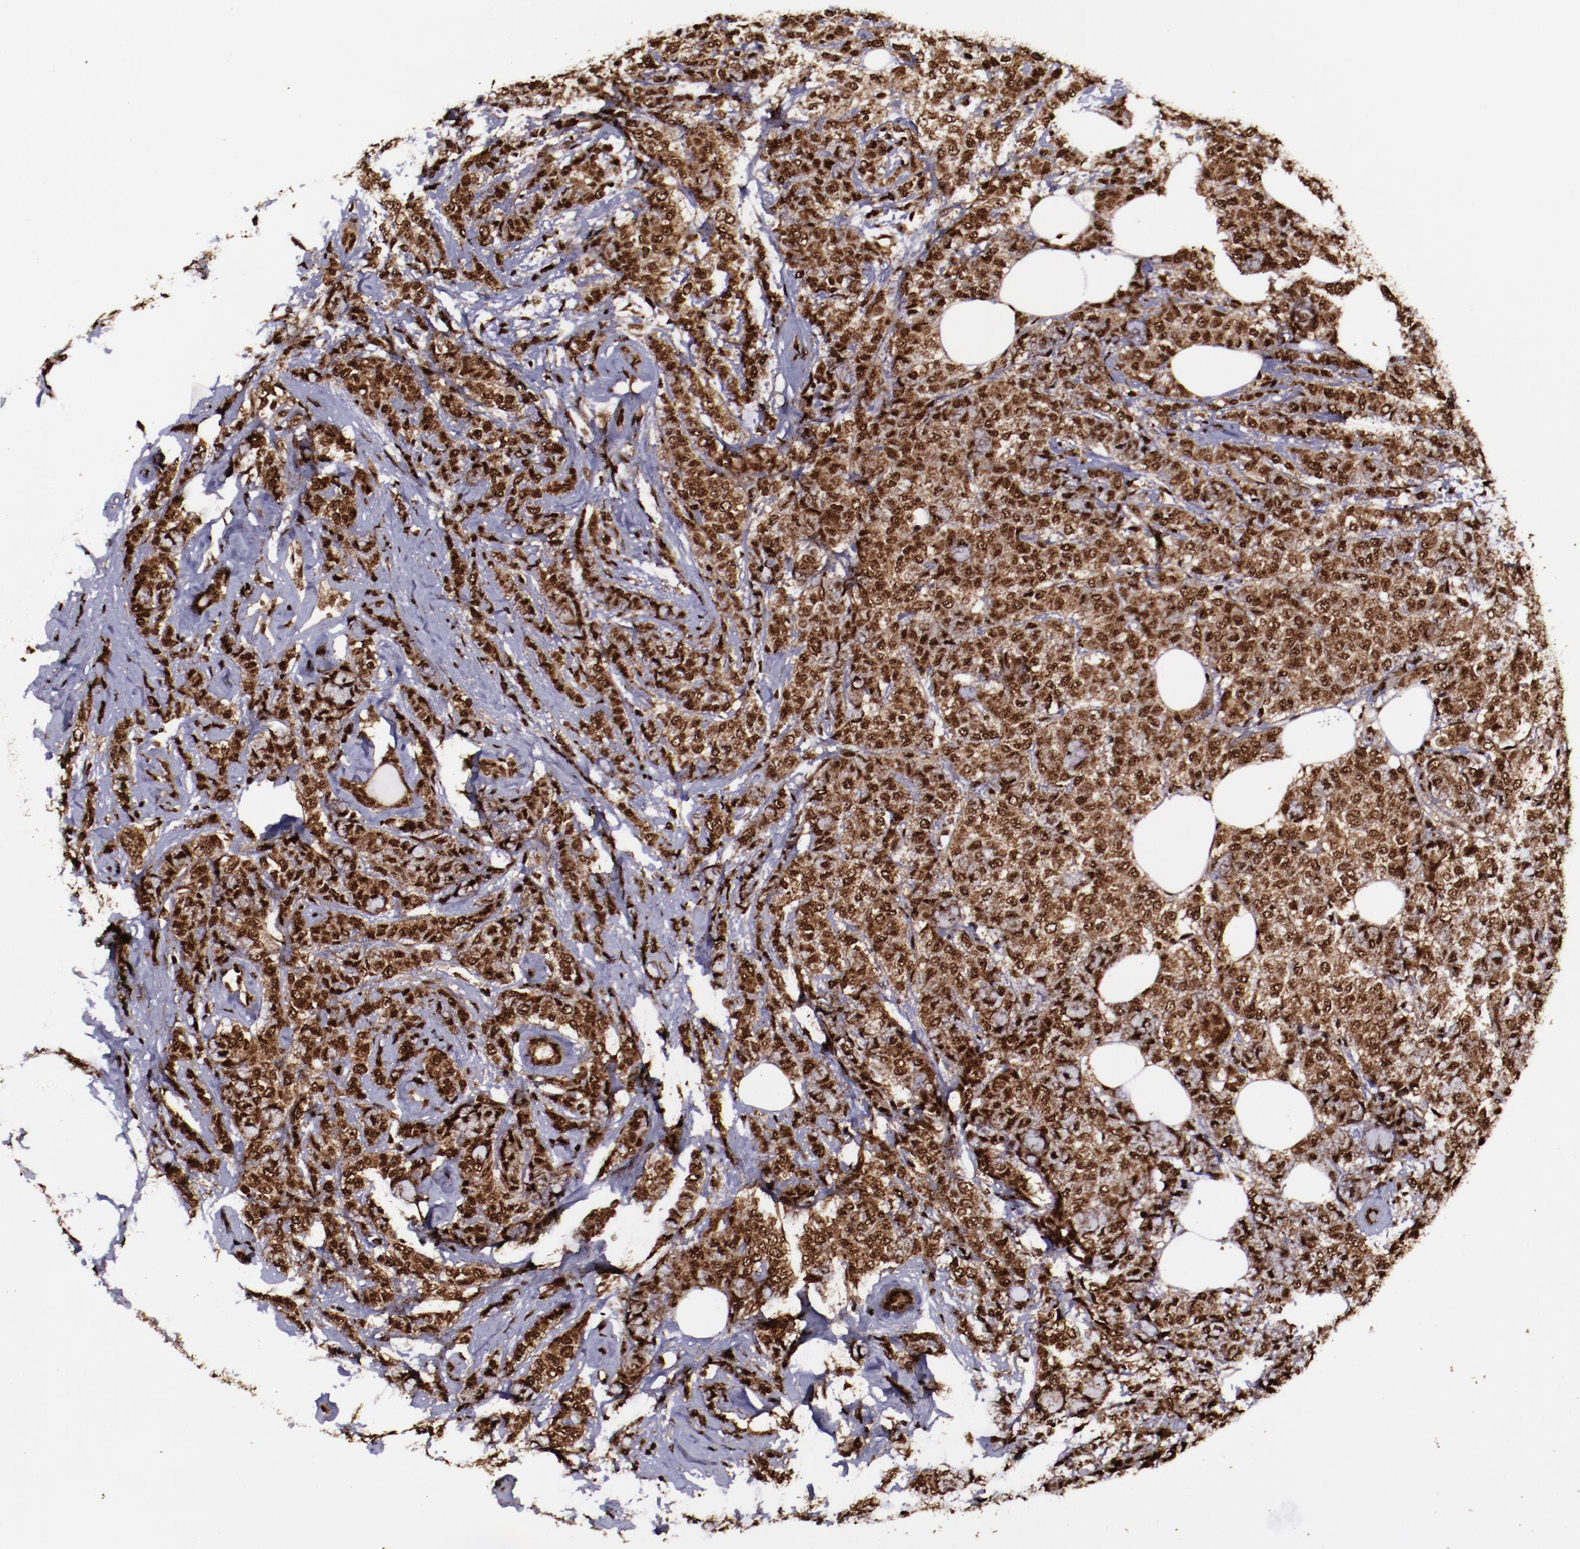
{"staining": {"intensity": "strong", "quantity": ">75%", "location": "cytoplasmic/membranous,nuclear"}, "tissue": "breast cancer", "cell_type": "Tumor cells", "image_type": "cancer", "snomed": [{"axis": "morphology", "description": "Lobular carcinoma"}, {"axis": "topography", "description": "Breast"}], "caption": "Protein staining displays strong cytoplasmic/membranous and nuclear positivity in about >75% of tumor cells in breast lobular carcinoma.", "gene": "SNW1", "patient": {"sex": "female", "age": 60}}